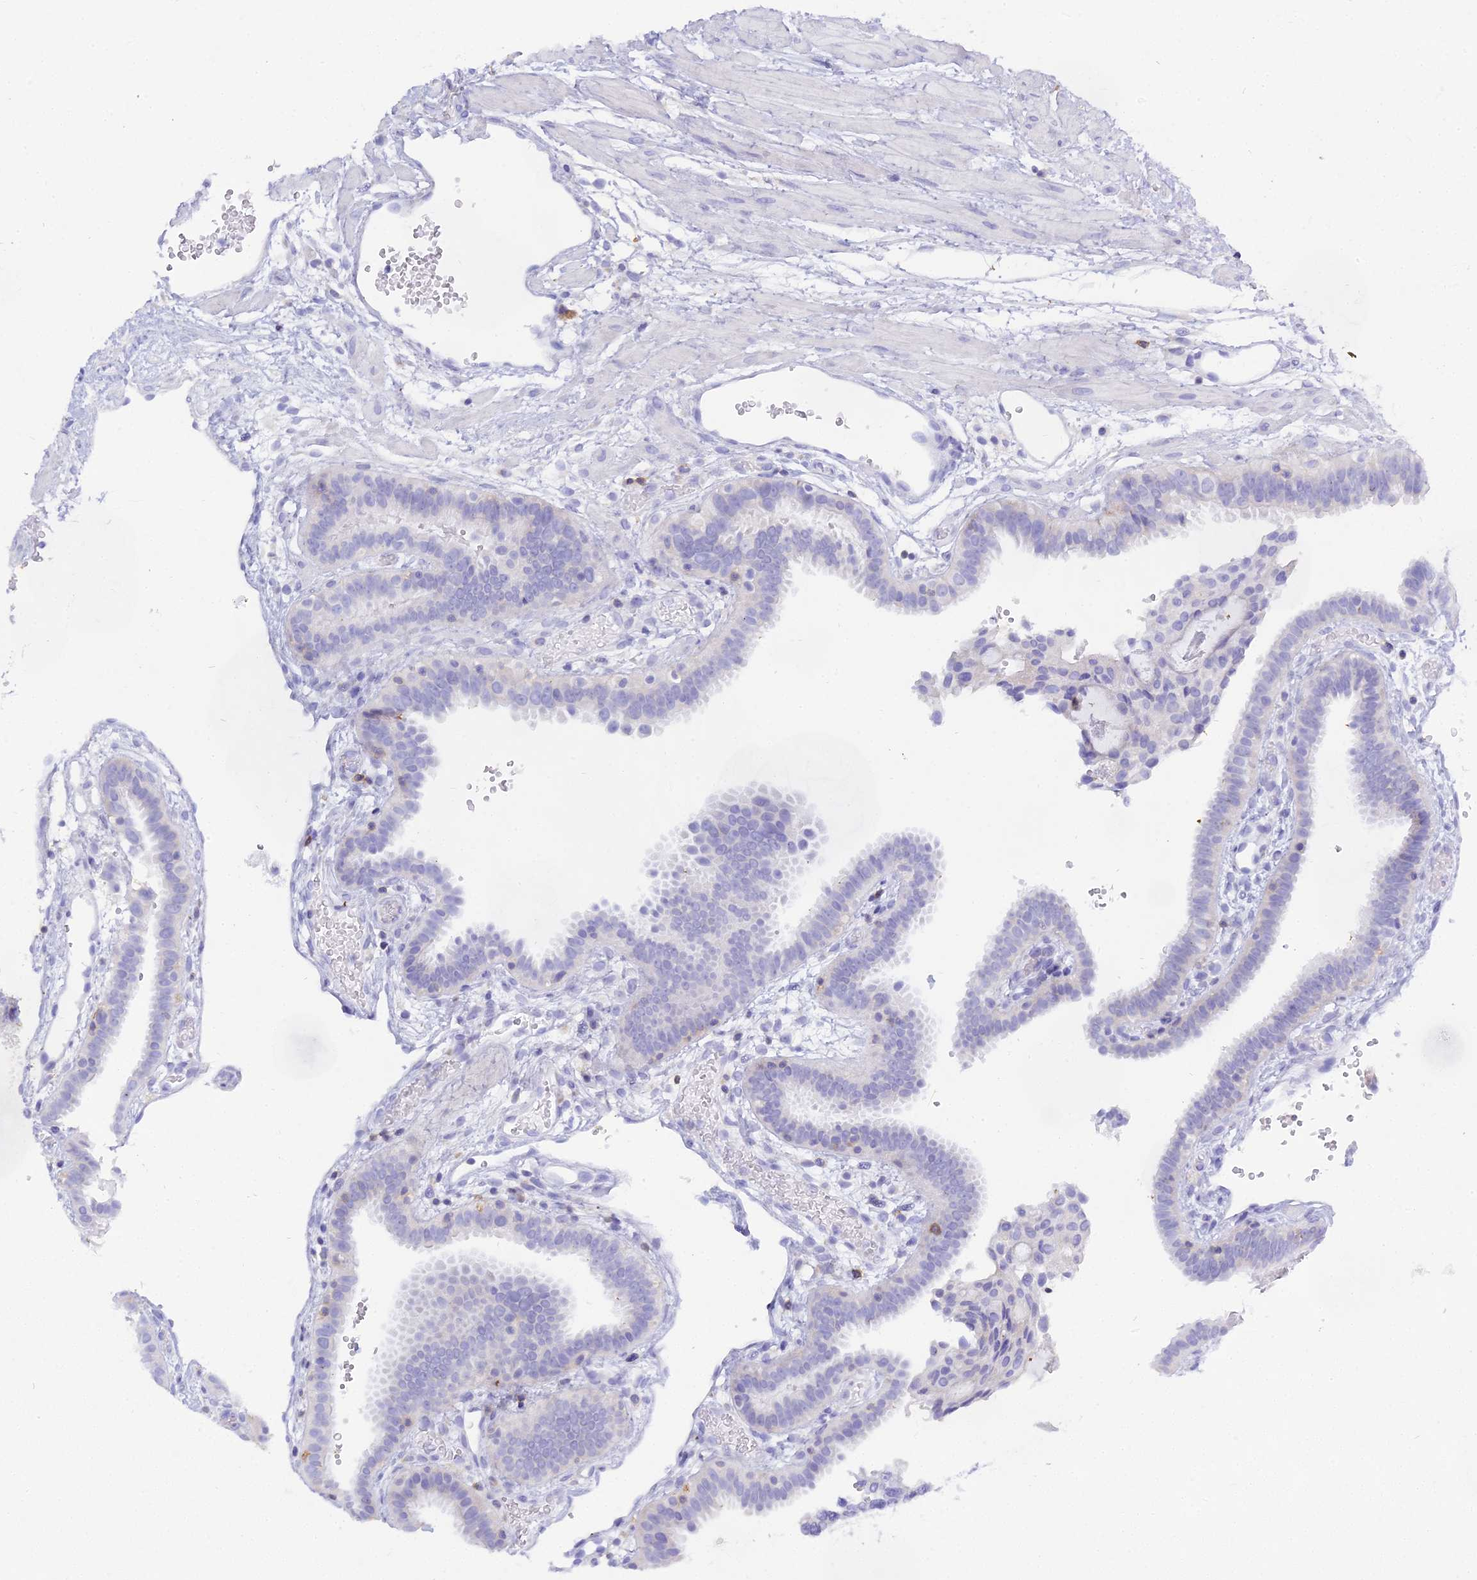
{"staining": {"intensity": "moderate", "quantity": "<25%", "location": "cytoplasmic/membranous"}, "tissue": "fallopian tube", "cell_type": "Glandular cells", "image_type": "normal", "snomed": [{"axis": "morphology", "description": "Normal tissue, NOS"}, {"axis": "topography", "description": "Fallopian tube"}], "caption": "A high-resolution histopathology image shows immunohistochemistry (IHC) staining of benign fallopian tube, which demonstrates moderate cytoplasmic/membranous expression in about <25% of glandular cells. (DAB (3,3'-diaminobenzidine) IHC with brightfield microscopy, high magnification).", "gene": "CD5", "patient": {"sex": "female", "age": 37}}